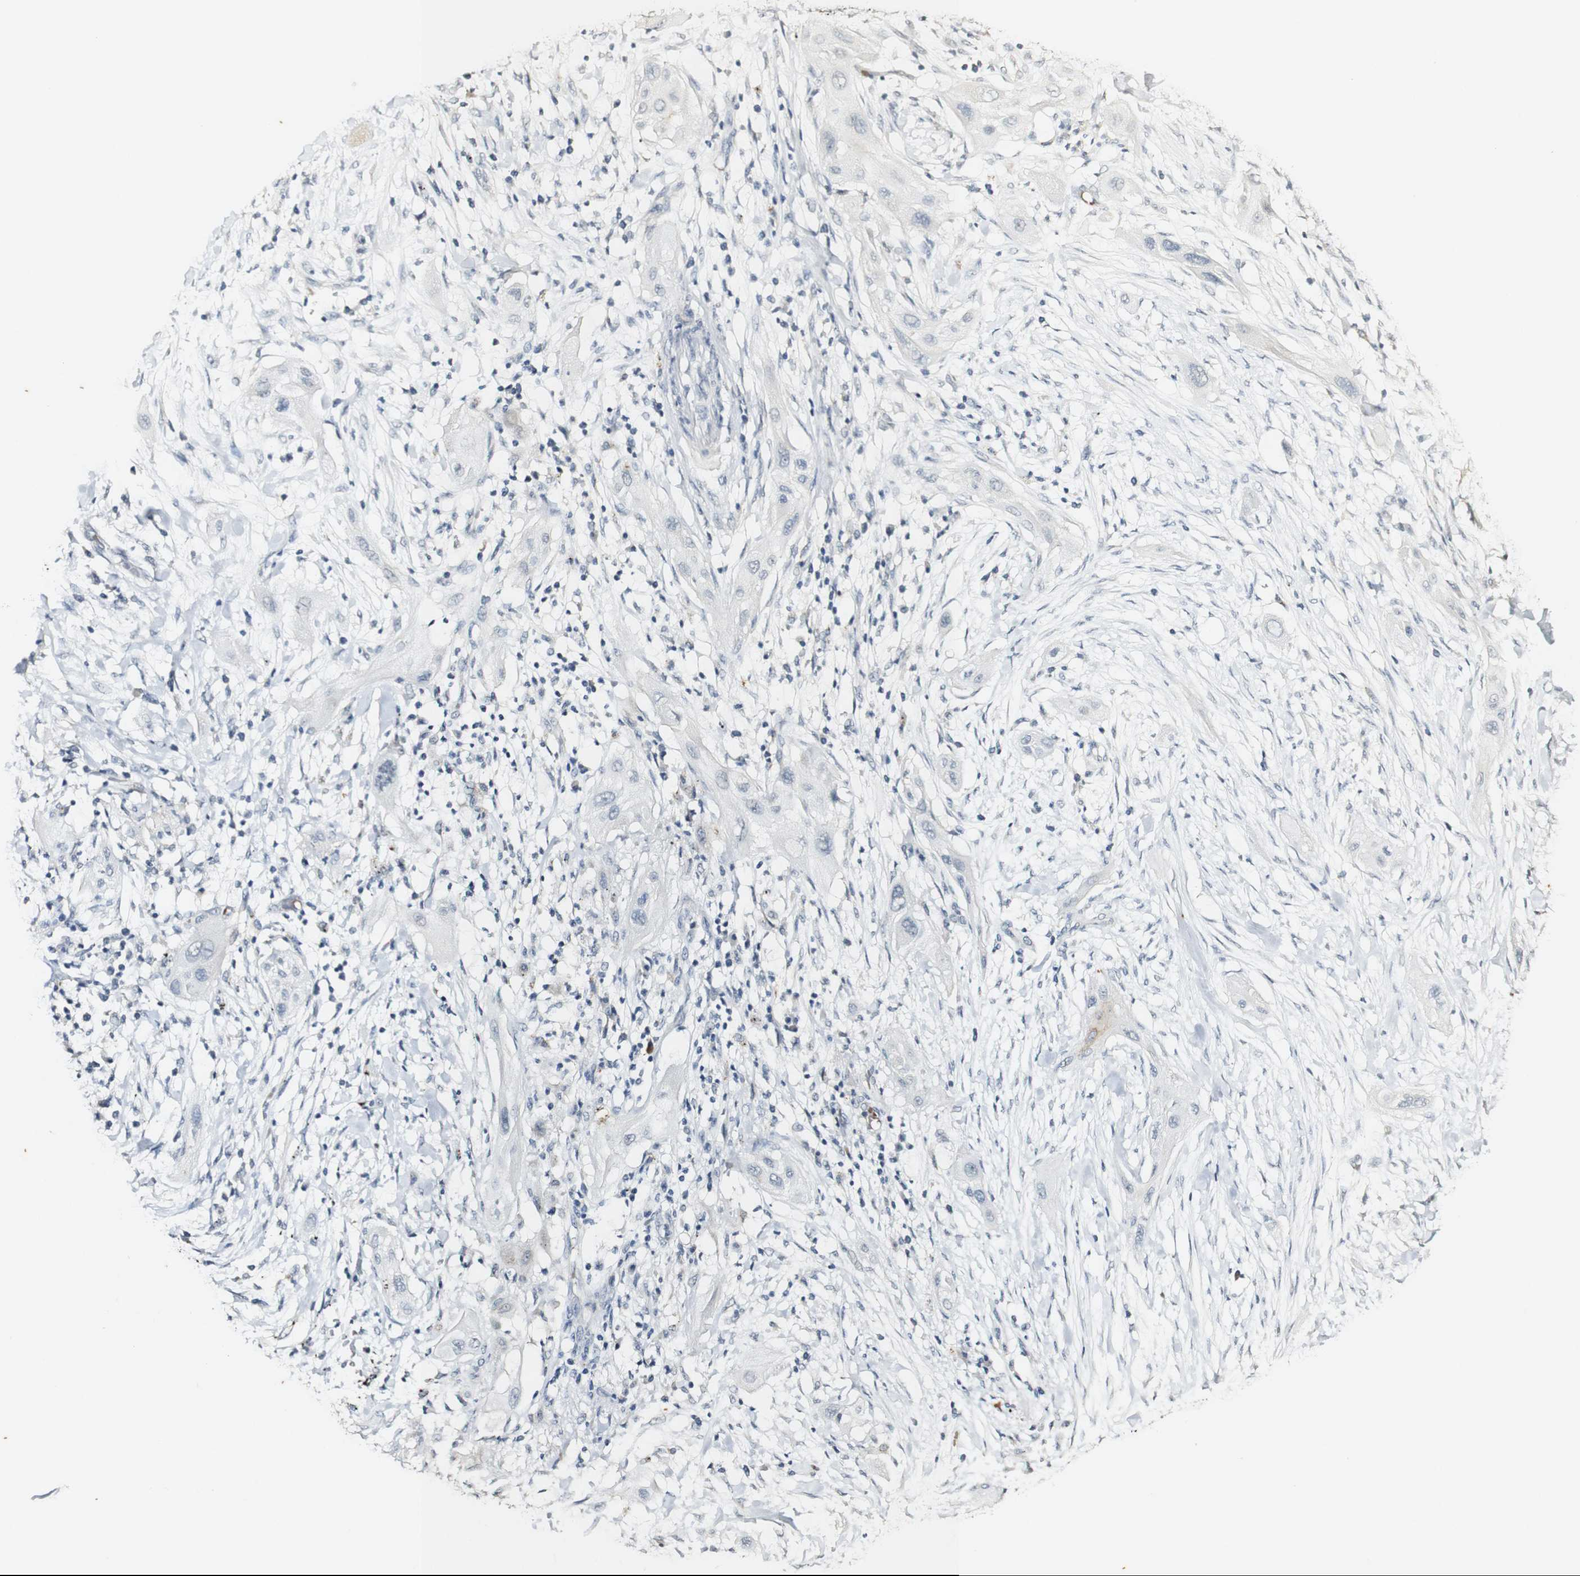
{"staining": {"intensity": "negative", "quantity": "none", "location": "none"}, "tissue": "lung cancer", "cell_type": "Tumor cells", "image_type": "cancer", "snomed": [{"axis": "morphology", "description": "Squamous cell carcinoma, NOS"}, {"axis": "topography", "description": "Lung"}], "caption": "Protein analysis of lung cancer (squamous cell carcinoma) displays no significant staining in tumor cells. (IHC, brightfield microscopy, high magnification).", "gene": "SYT7", "patient": {"sex": "female", "age": 47}}